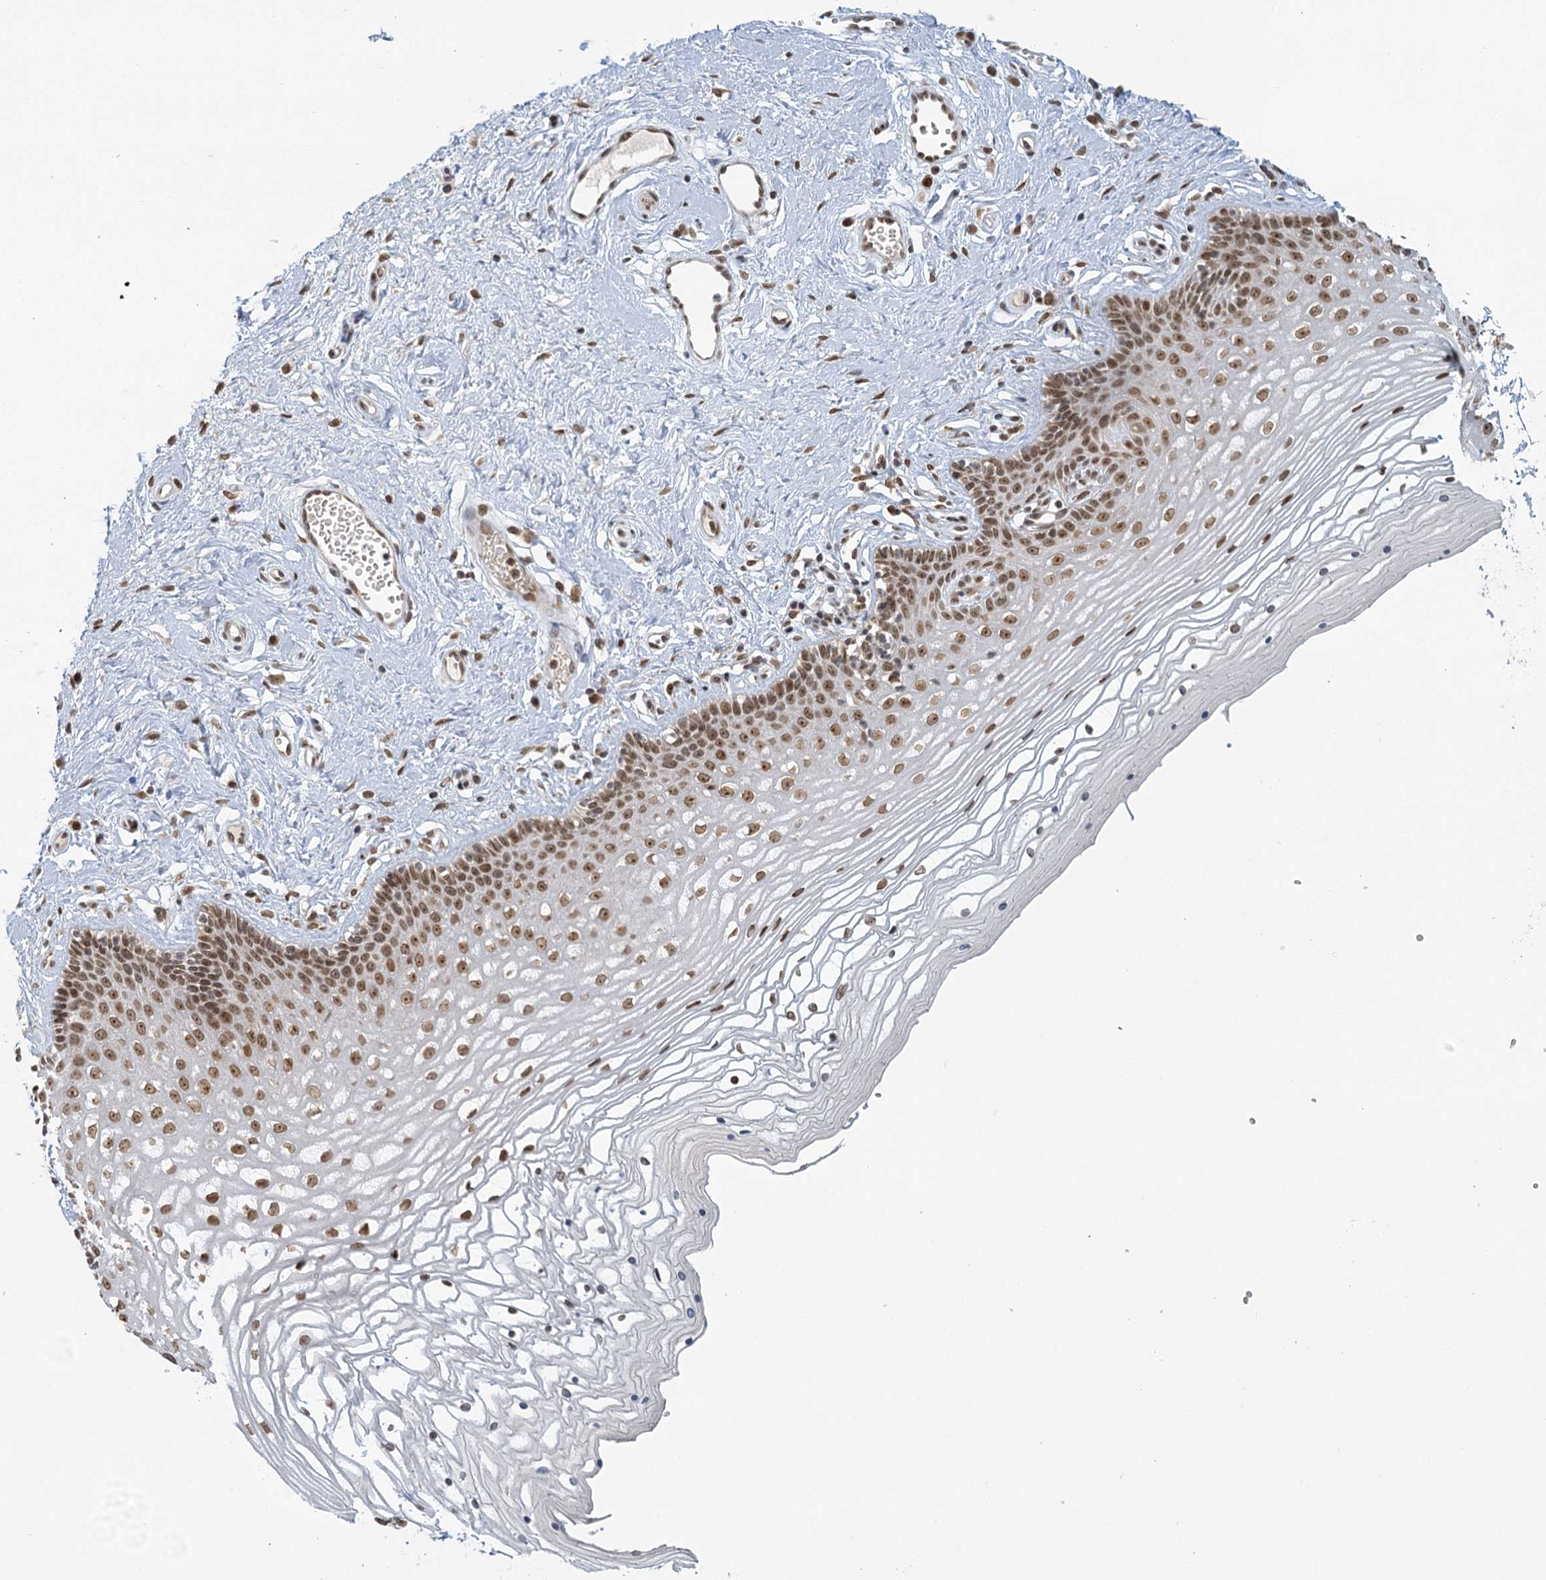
{"staining": {"intensity": "moderate", "quantity": ">75%", "location": "nuclear"}, "tissue": "vagina", "cell_type": "Squamous epithelial cells", "image_type": "normal", "snomed": [{"axis": "morphology", "description": "Normal tissue, NOS"}, {"axis": "topography", "description": "Vagina"}], "caption": "A photomicrograph showing moderate nuclear staining in about >75% of squamous epithelial cells in unremarkable vagina, as visualized by brown immunohistochemical staining.", "gene": "TREX1", "patient": {"sex": "female", "age": 46}}